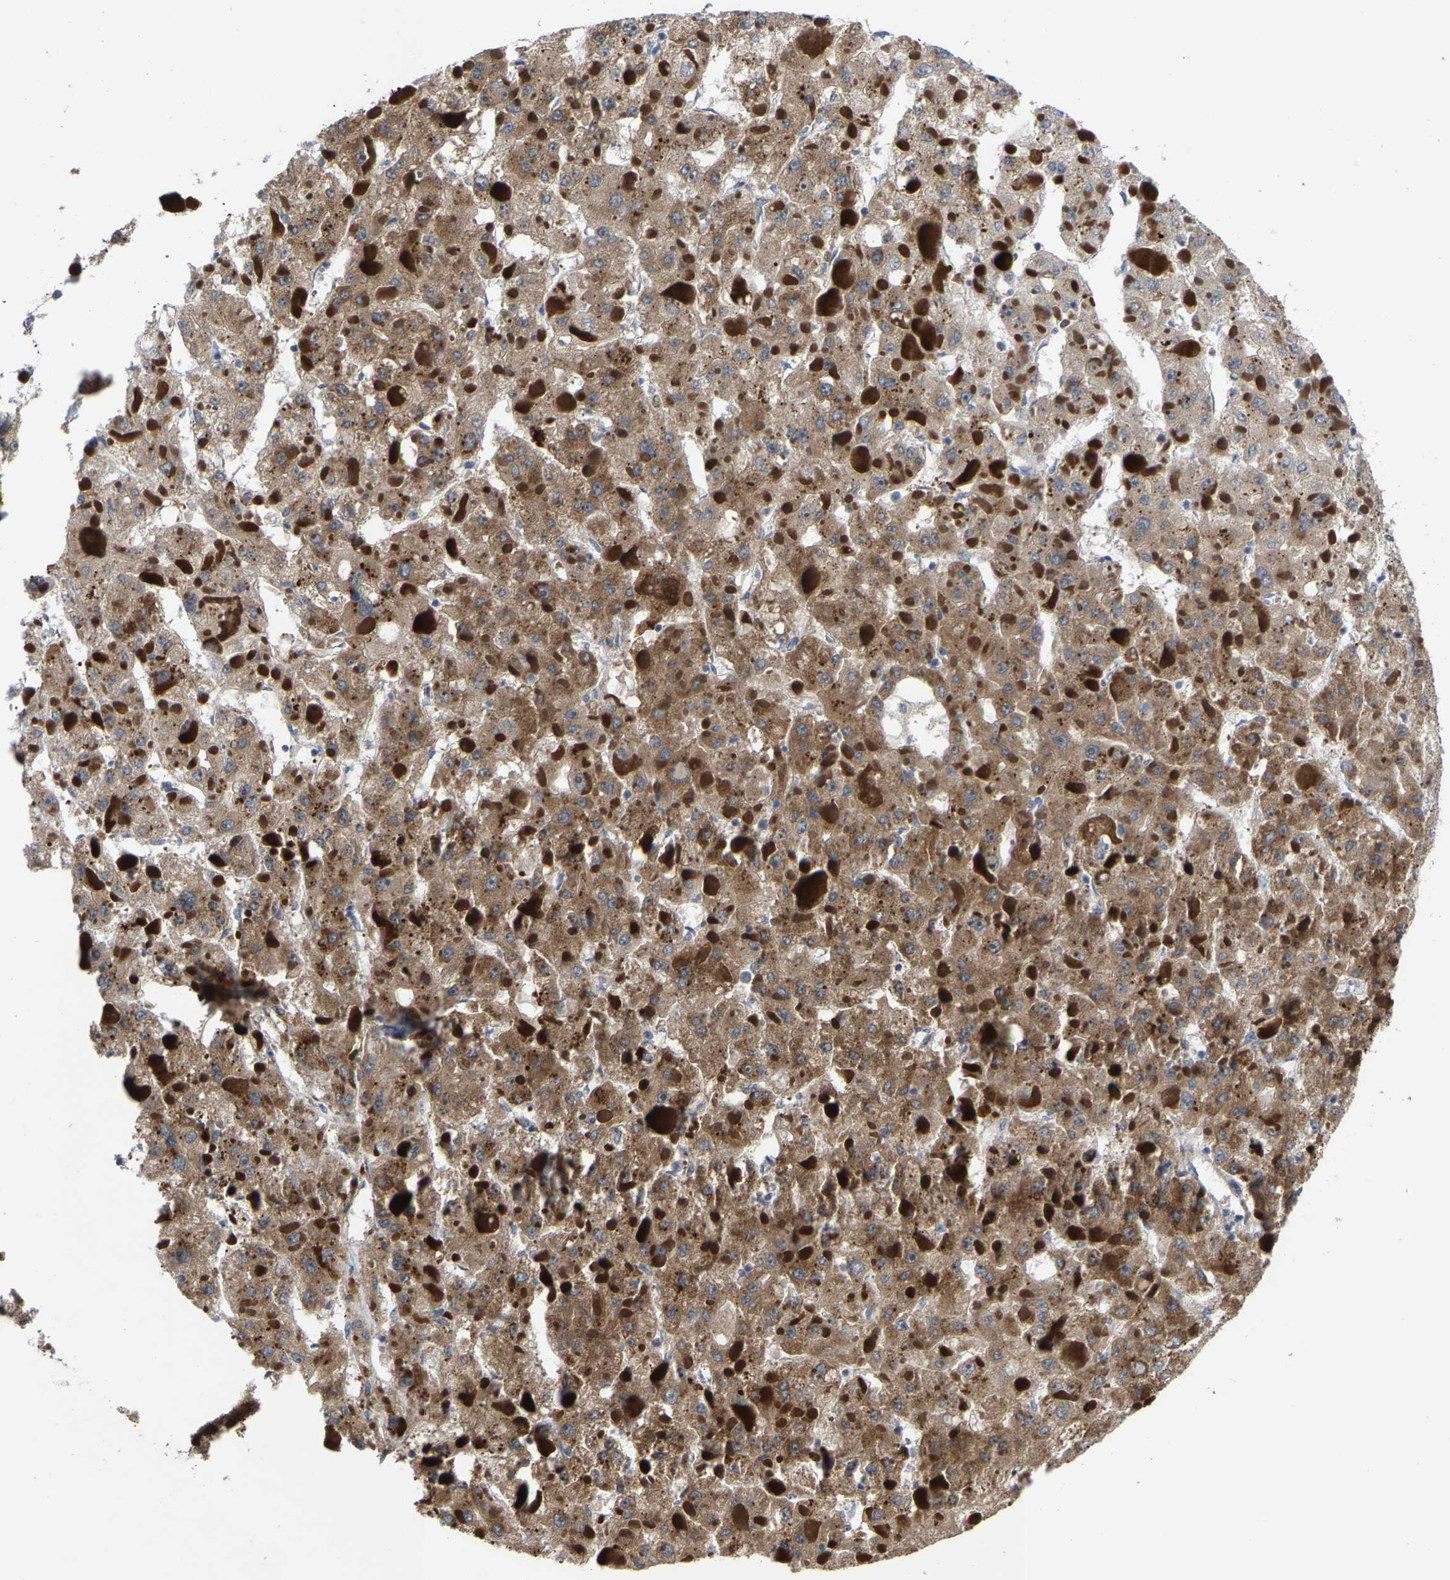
{"staining": {"intensity": "moderate", "quantity": ">75%", "location": "cytoplasmic/membranous"}, "tissue": "liver cancer", "cell_type": "Tumor cells", "image_type": "cancer", "snomed": [{"axis": "morphology", "description": "Carcinoma, Hepatocellular, NOS"}, {"axis": "topography", "description": "Liver"}], "caption": "Immunohistochemistry (DAB (3,3'-diaminobenzidine)) staining of liver cancer reveals moderate cytoplasmic/membranous protein positivity in about >75% of tumor cells.", "gene": "TDRKH", "patient": {"sex": "female", "age": 73}}